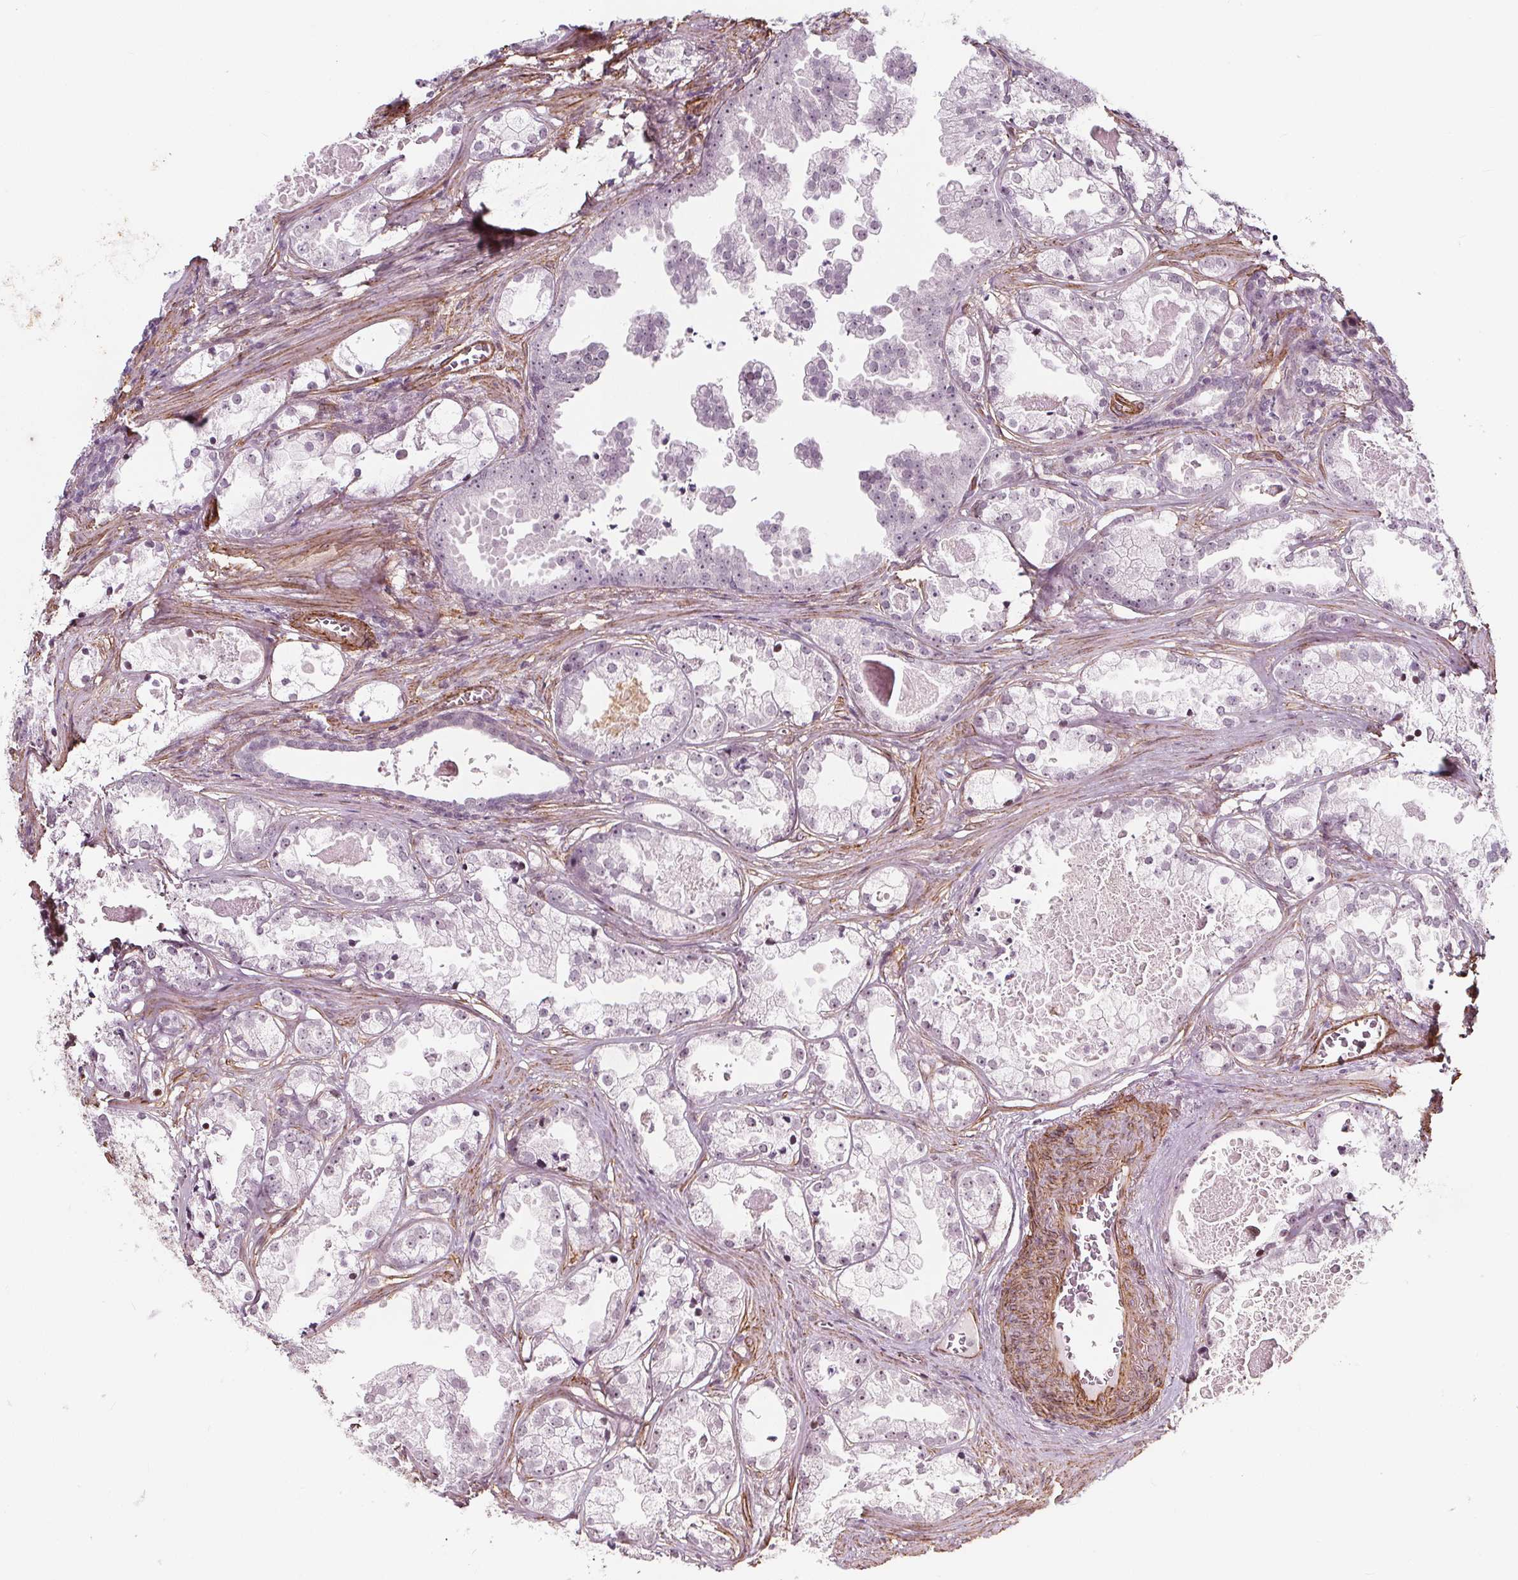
{"staining": {"intensity": "weak", "quantity": "<25%", "location": "nuclear"}, "tissue": "prostate cancer", "cell_type": "Tumor cells", "image_type": "cancer", "snomed": [{"axis": "morphology", "description": "Adenocarcinoma, Low grade"}, {"axis": "topography", "description": "Prostate"}], "caption": "This is a micrograph of immunohistochemistry (IHC) staining of prostate low-grade adenocarcinoma, which shows no positivity in tumor cells.", "gene": "HAS1", "patient": {"sex": "male", "age": 65}}